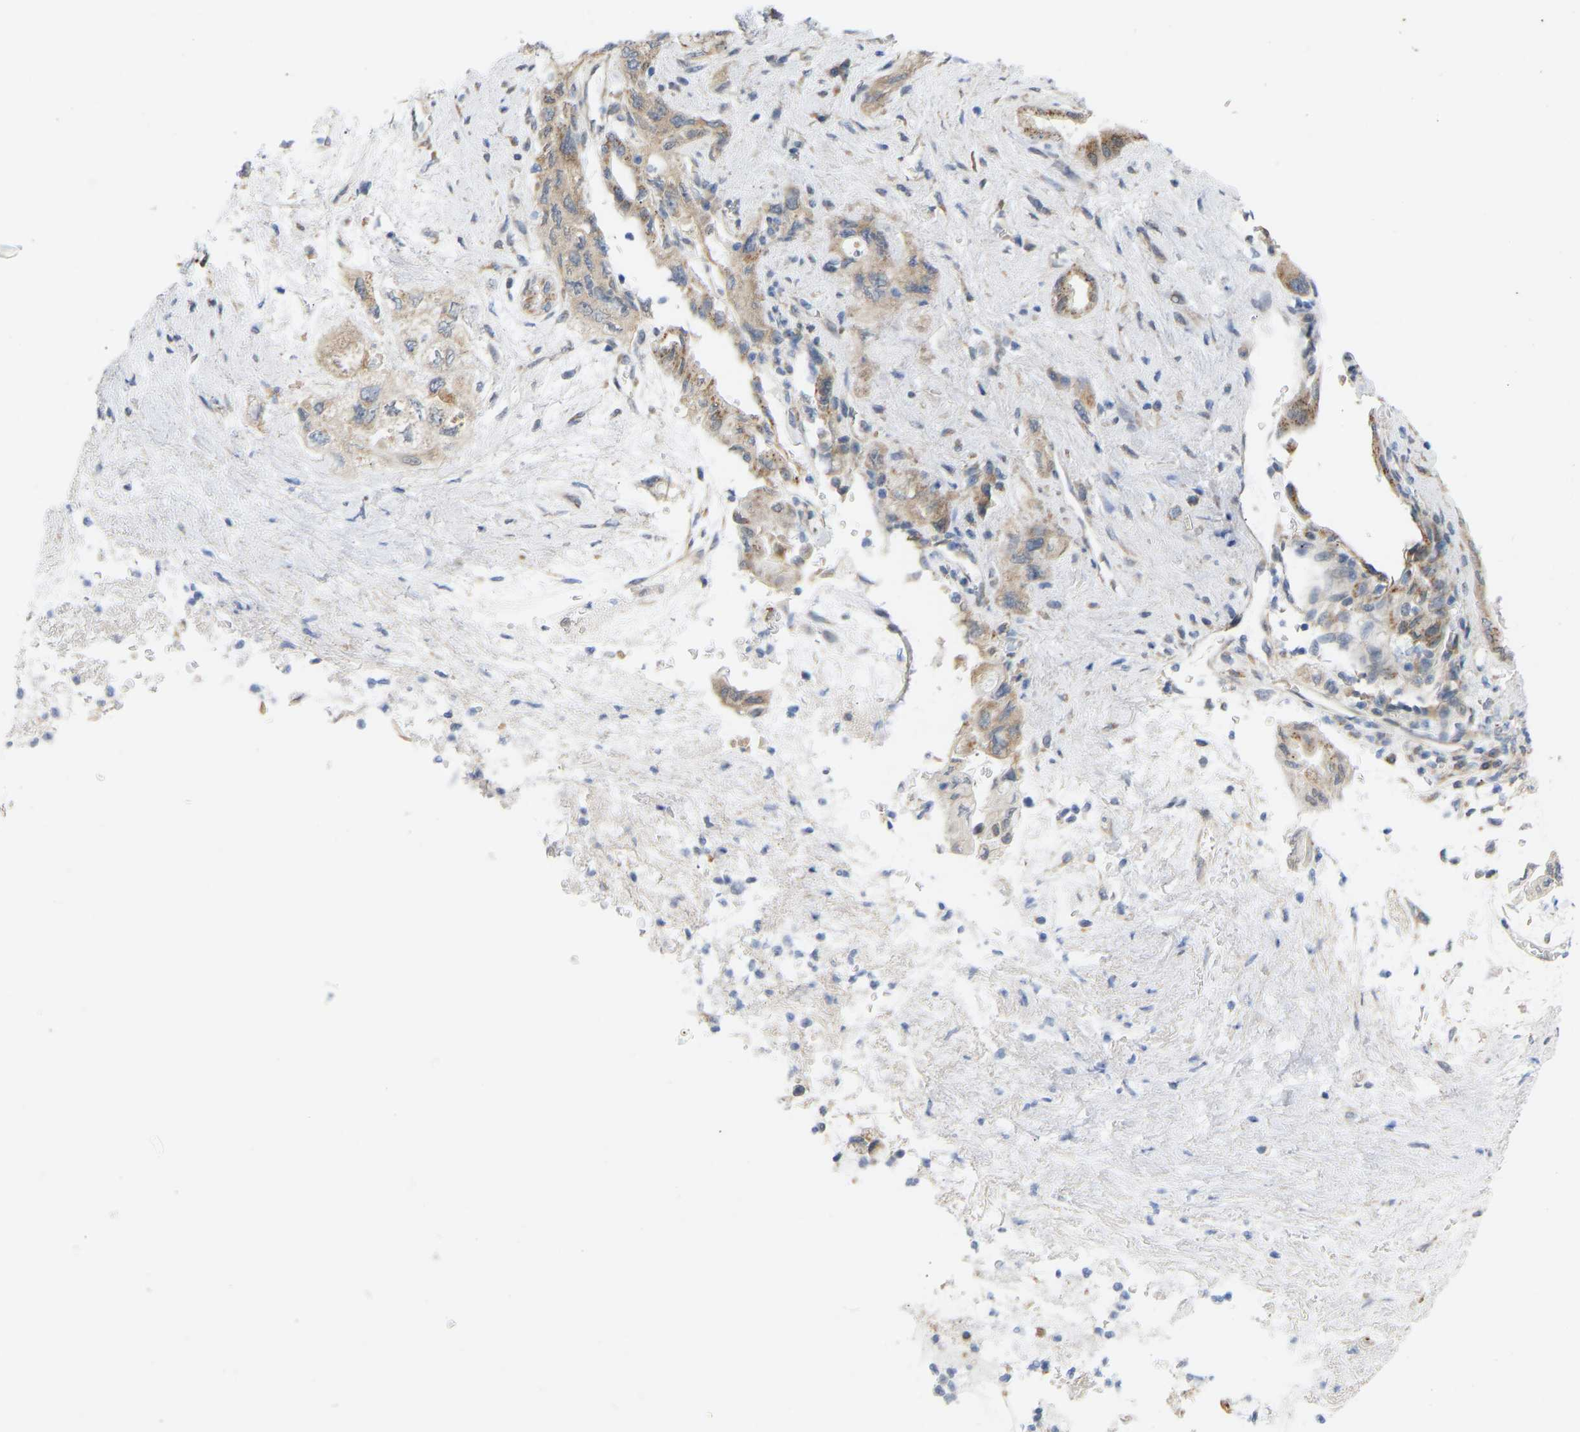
{"staining": {"intensity": "moderate", "quantity": ">75%", "location": "cytoplasmic/membranous"}, "tissue": "pancreatic cancer", "cell_type": "Tumor cells", "image_type": "cancer", "snomed": [{"axis": "morphology", "description": "Adenocarcinoma, NOS"}, {"axis": "topography", "description": "Pancreas"}], "caption": "IHC of human pancreatic cancer exhibits medium levels of moderate cytoplasmic/membranous expression in approximately >75% of tumor cells.", "gene": "BEND3", "patient": {"sex": "female", "age": 73}}